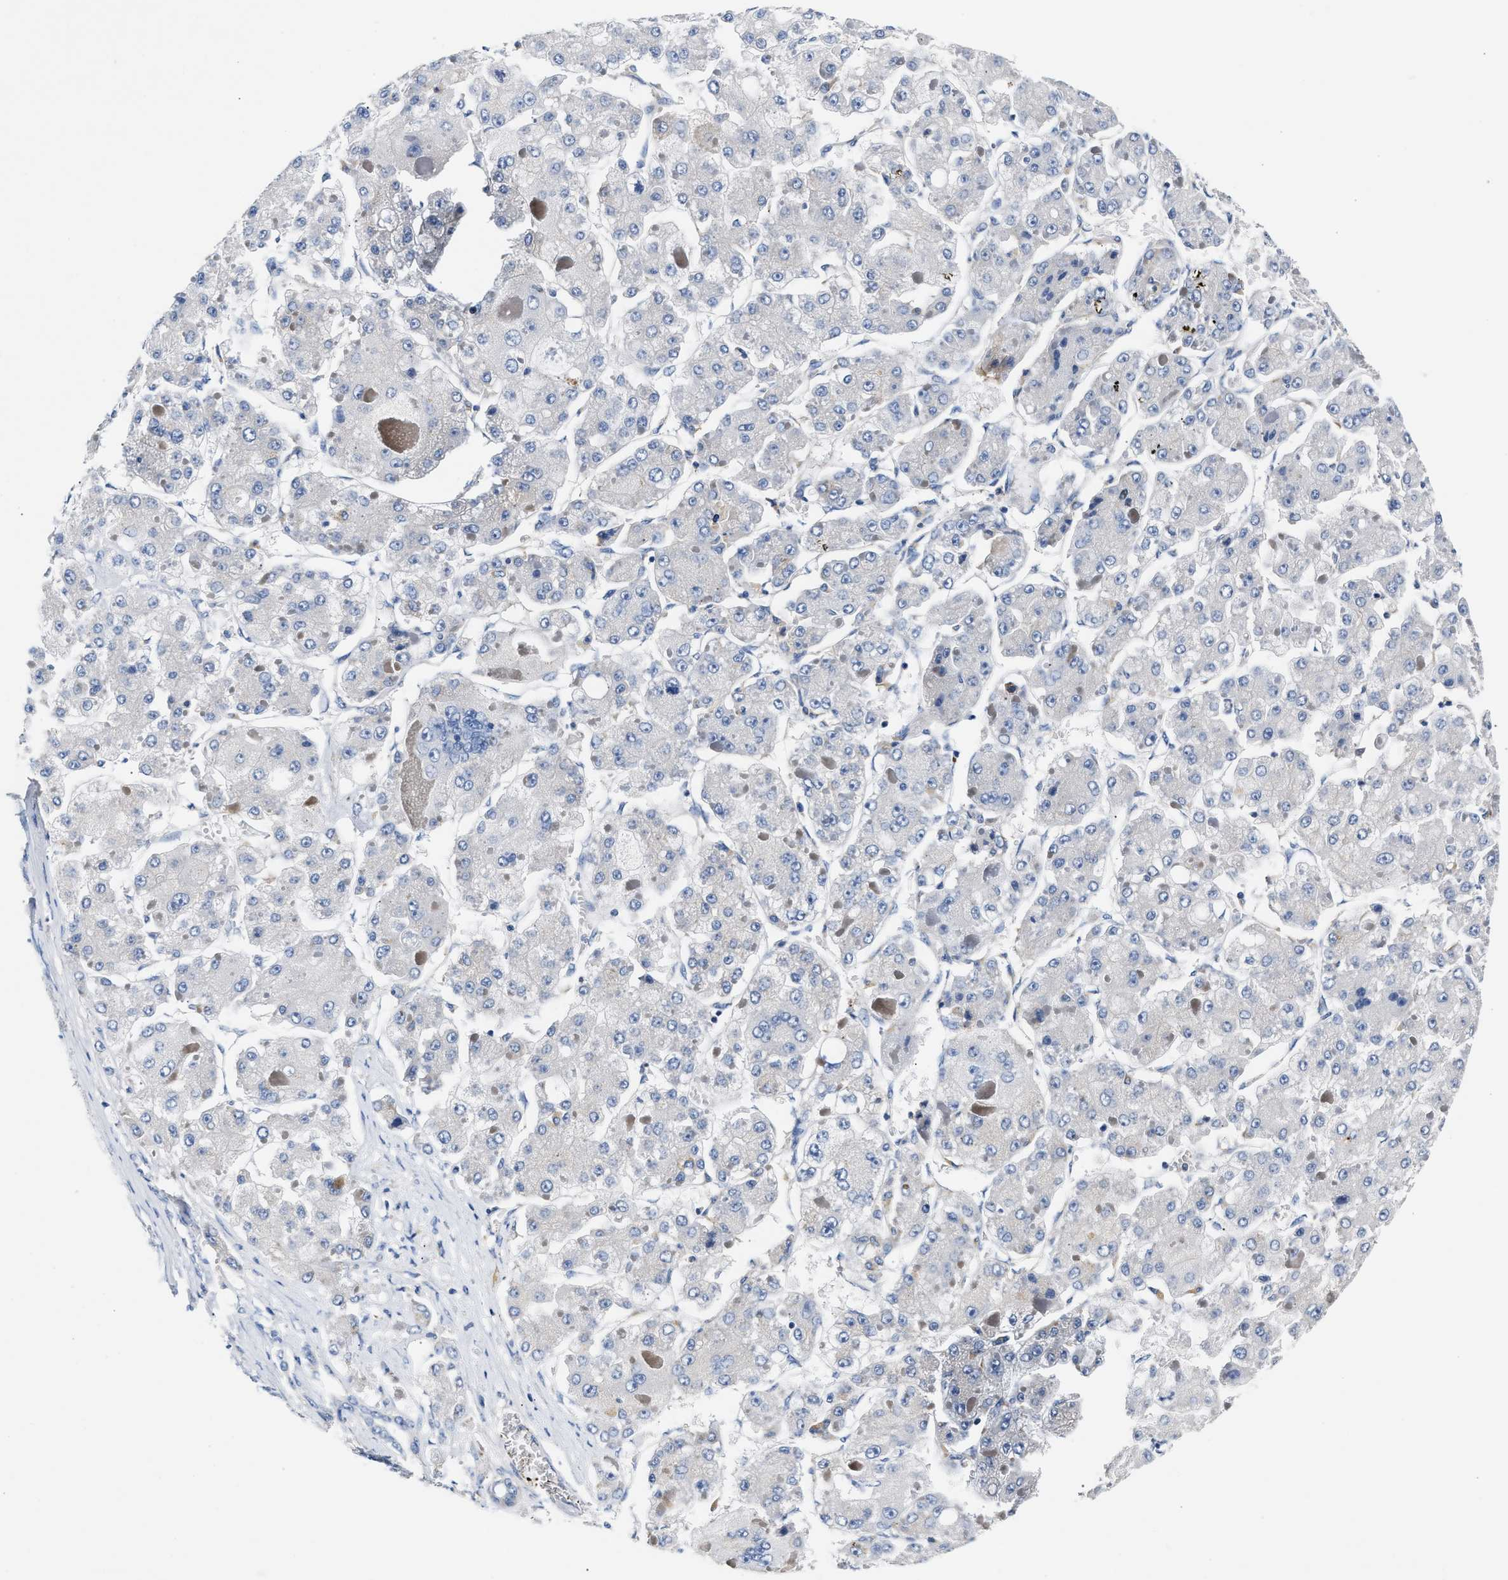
{"staining": {"intensity": "negative", "quantity": "none", "location": "none"}, "tissue": "liver cancer", "cell_type": "Tumor cells", "image_type": "cancer", "snomed": [{"axis": "morphology", "description": "Carcinoma, Hepatocellular, NOS"}, {"axis": "topography", "description": "Liver"}], "caption": "IHC of hepatocellular carcinoma (liver) reveals no expression in tumor cells.", "gene": "TUT7", "patient": {"sex": "female", "age": 73}}